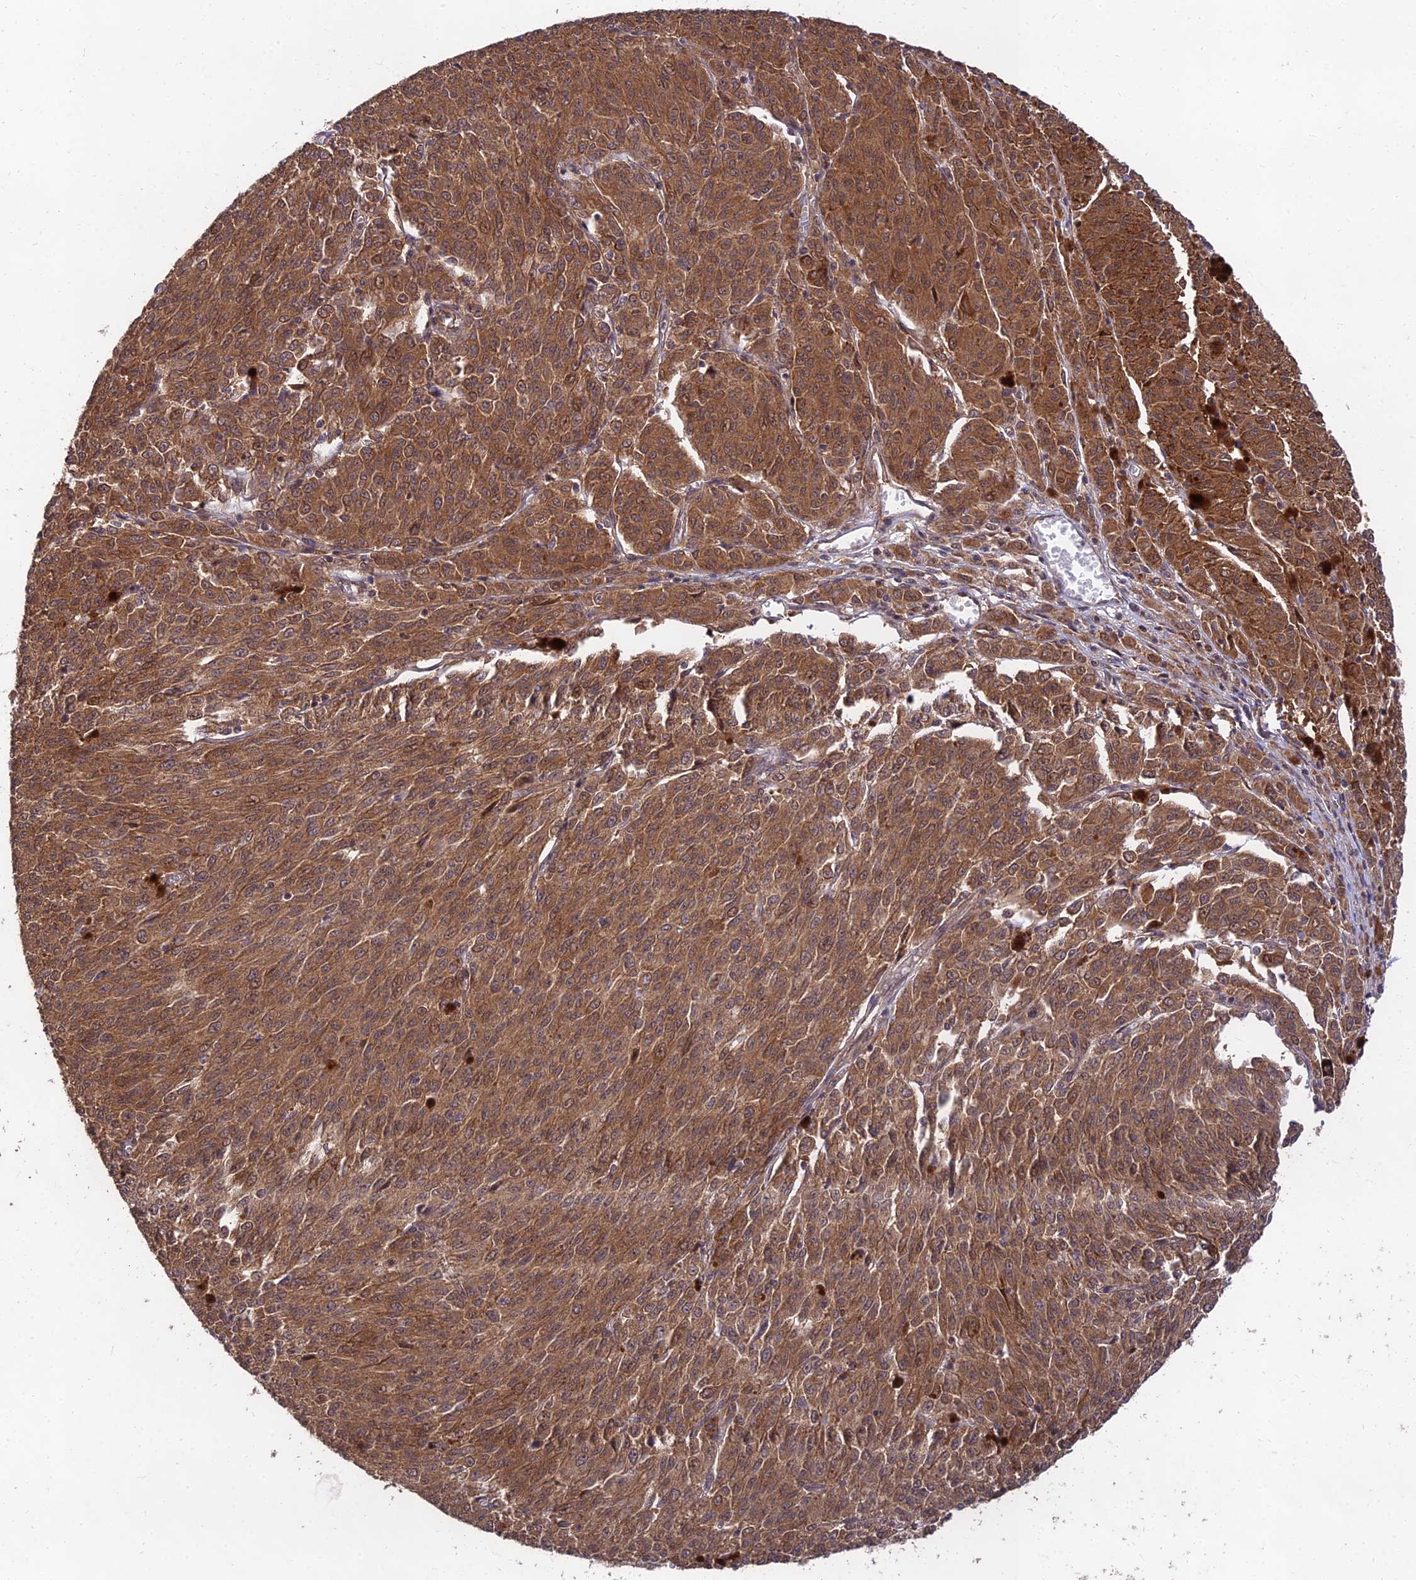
{"staining": {"intensity": "moderate", "quantity": ">75%", "location": "cytoplasmic/membranous,nuclear"}, "tissue": "melanoma", "cell_type": "Tumor cells", "image_type": "cancer", "snomed": [{"axis": "morphology", "description": "Malignant melanoma, NOS"}, {"axis": "topography", "description": "Skin"}], "caption": "Protein expression analysis of malignant melanoma displays moderate cytoplasmic/membranous and nuclear expression in about >75% of tumor cells.", "gene": "MKKS", "patient": {"sex": "female", "age": 52}}